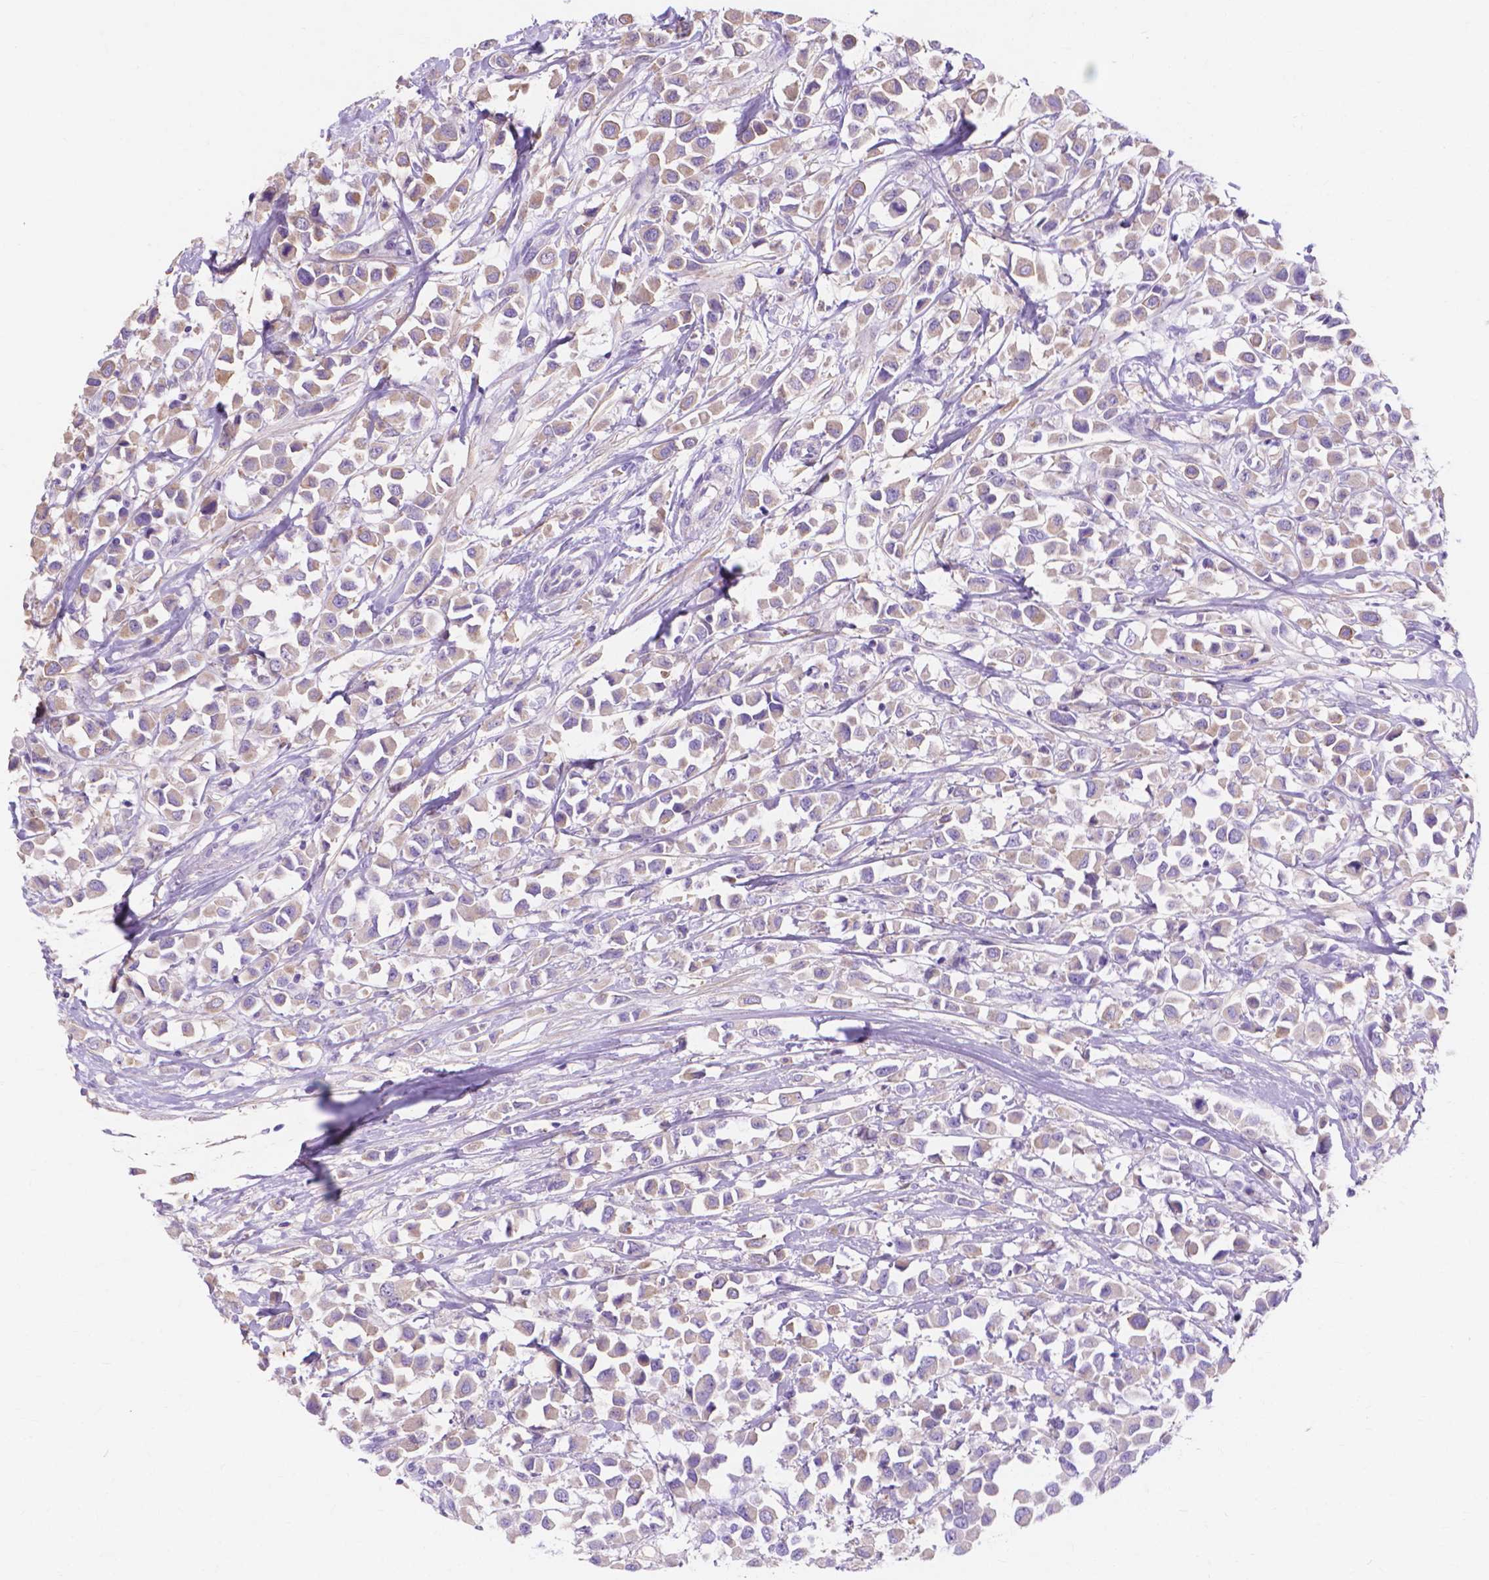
{"staining": {"intensity": "weak", "quantity": "25%-75%", "location": "cytoplasmic/membranous"}, "tissue": "breast cancer", "cell_type": "Tumor cells", "image_type": "cancer", "snomed": [{"axis": "morphology", "description": "Duct carcinoma"}, {"axis": "topography", "description": "Breast"}], "caption": "Immunohistochemistry micrograph of neoplastic tissue: breast intraductal carcinoma stained using immunohistochemistry reveals low levels of weak protein expression localized specifically in the cytoplasmic/membranous of tumor cells, appearing as a cytoplasmic/membranous brown color.", "gene": "MBLAC1", "patient": {"sex": "female", "age": 61}}